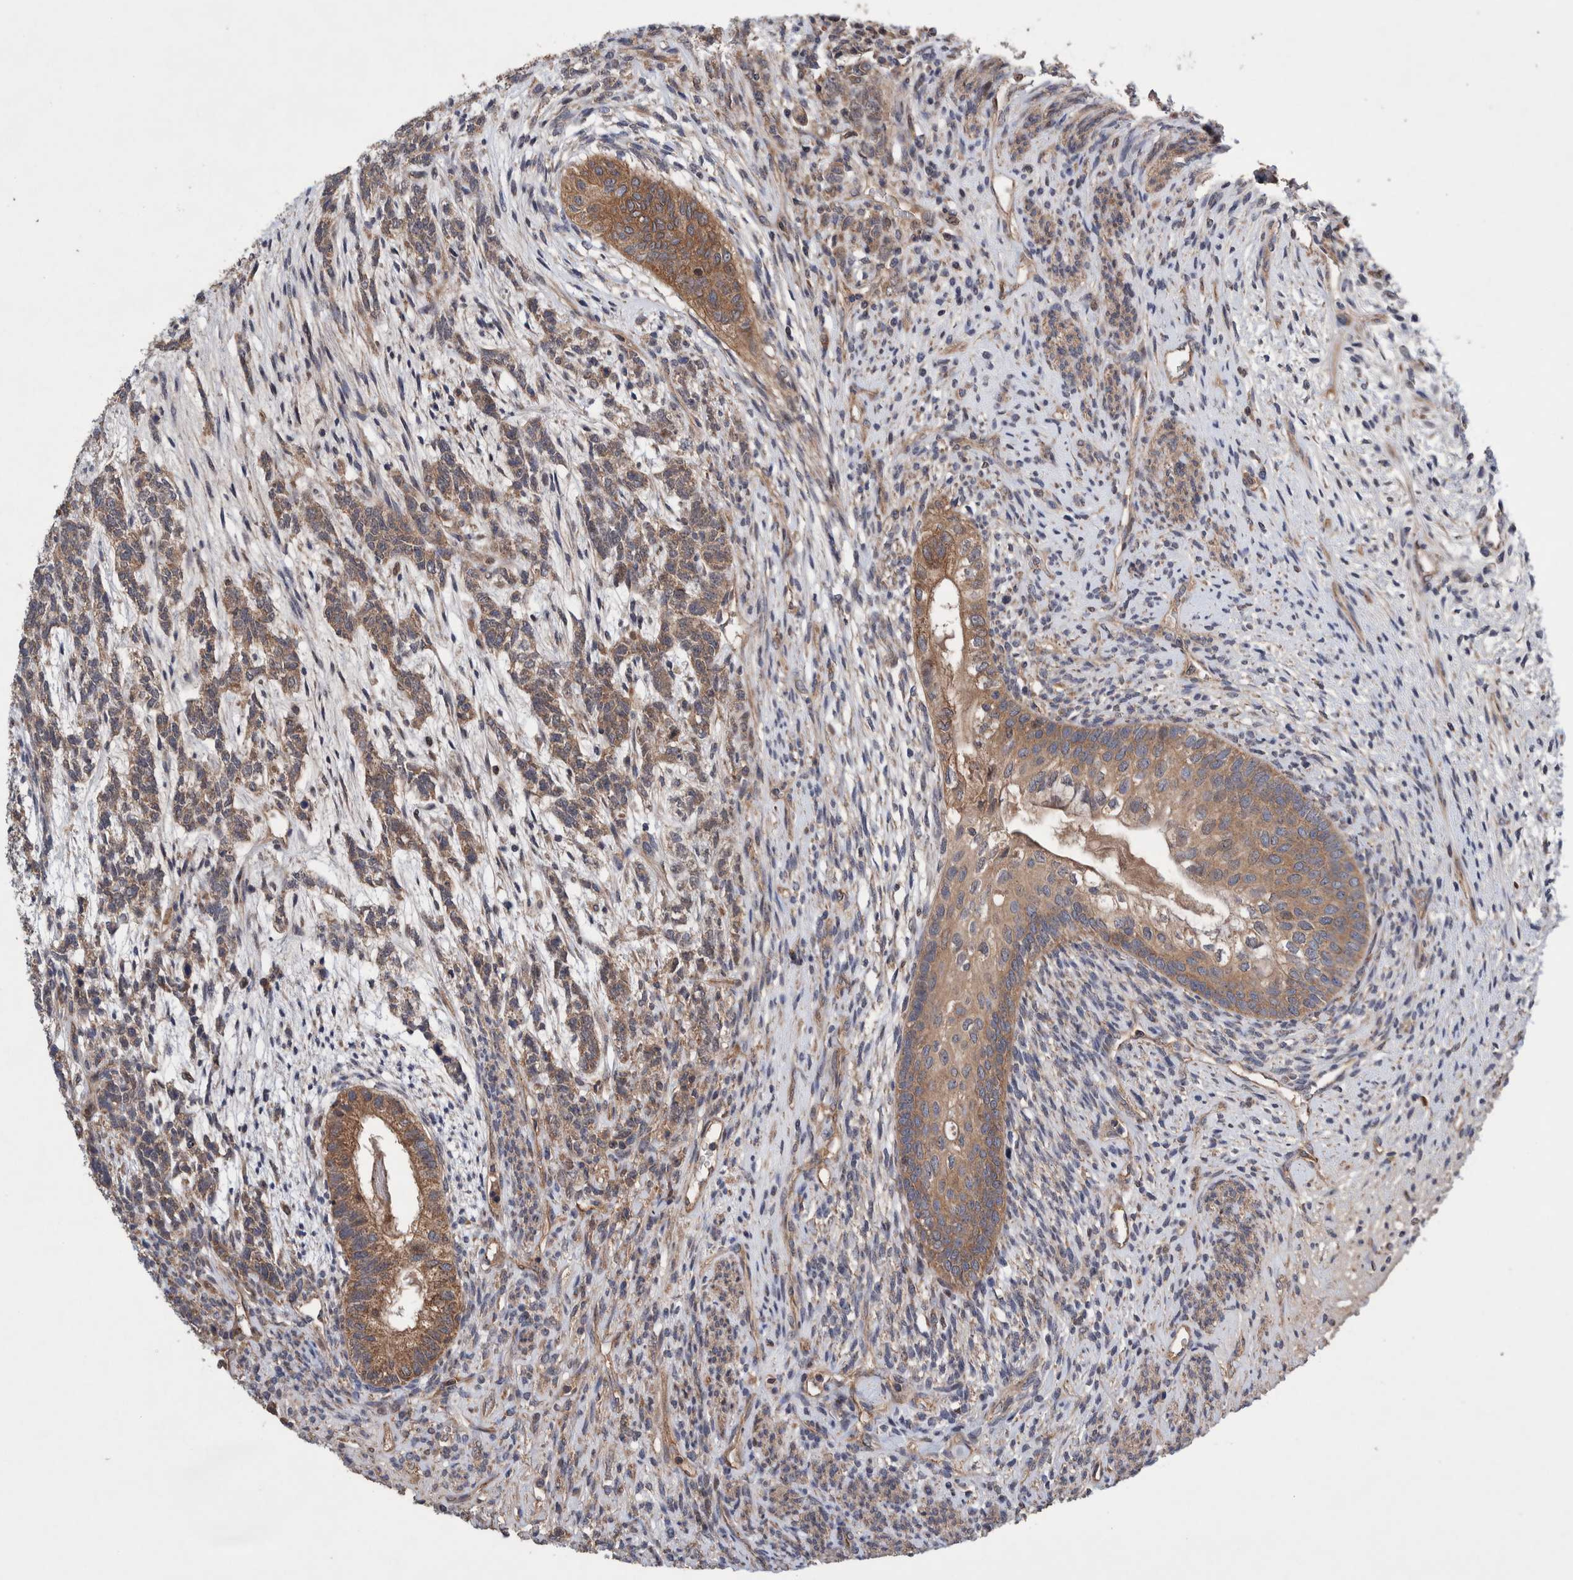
{"staining": {"intensity": "weak", "quantity": ">75%", "location": "cytoplasmic/membranous"}, "tissue": "testis cancer", "cell_type": "Tumor cells", "image_type": "cancer", "snomed": [{"axis": "morphology", "description": "Seminoma, NOS"}, {"axis": "topography", "description": "Testis"}], "caption": "Brown immunohistochemical staining in testis cancer shows weak cytoplasmic/membranous expression in approximately >75% of tumor cells. Using DAB (3,3'-diaminobenzidine) (brown) and hematoxylin (blue) stains, captured at high magnification using brightfield microscopy.", "gene": "PIK3R6", "patient": {"sex": "male", "age": 28}}